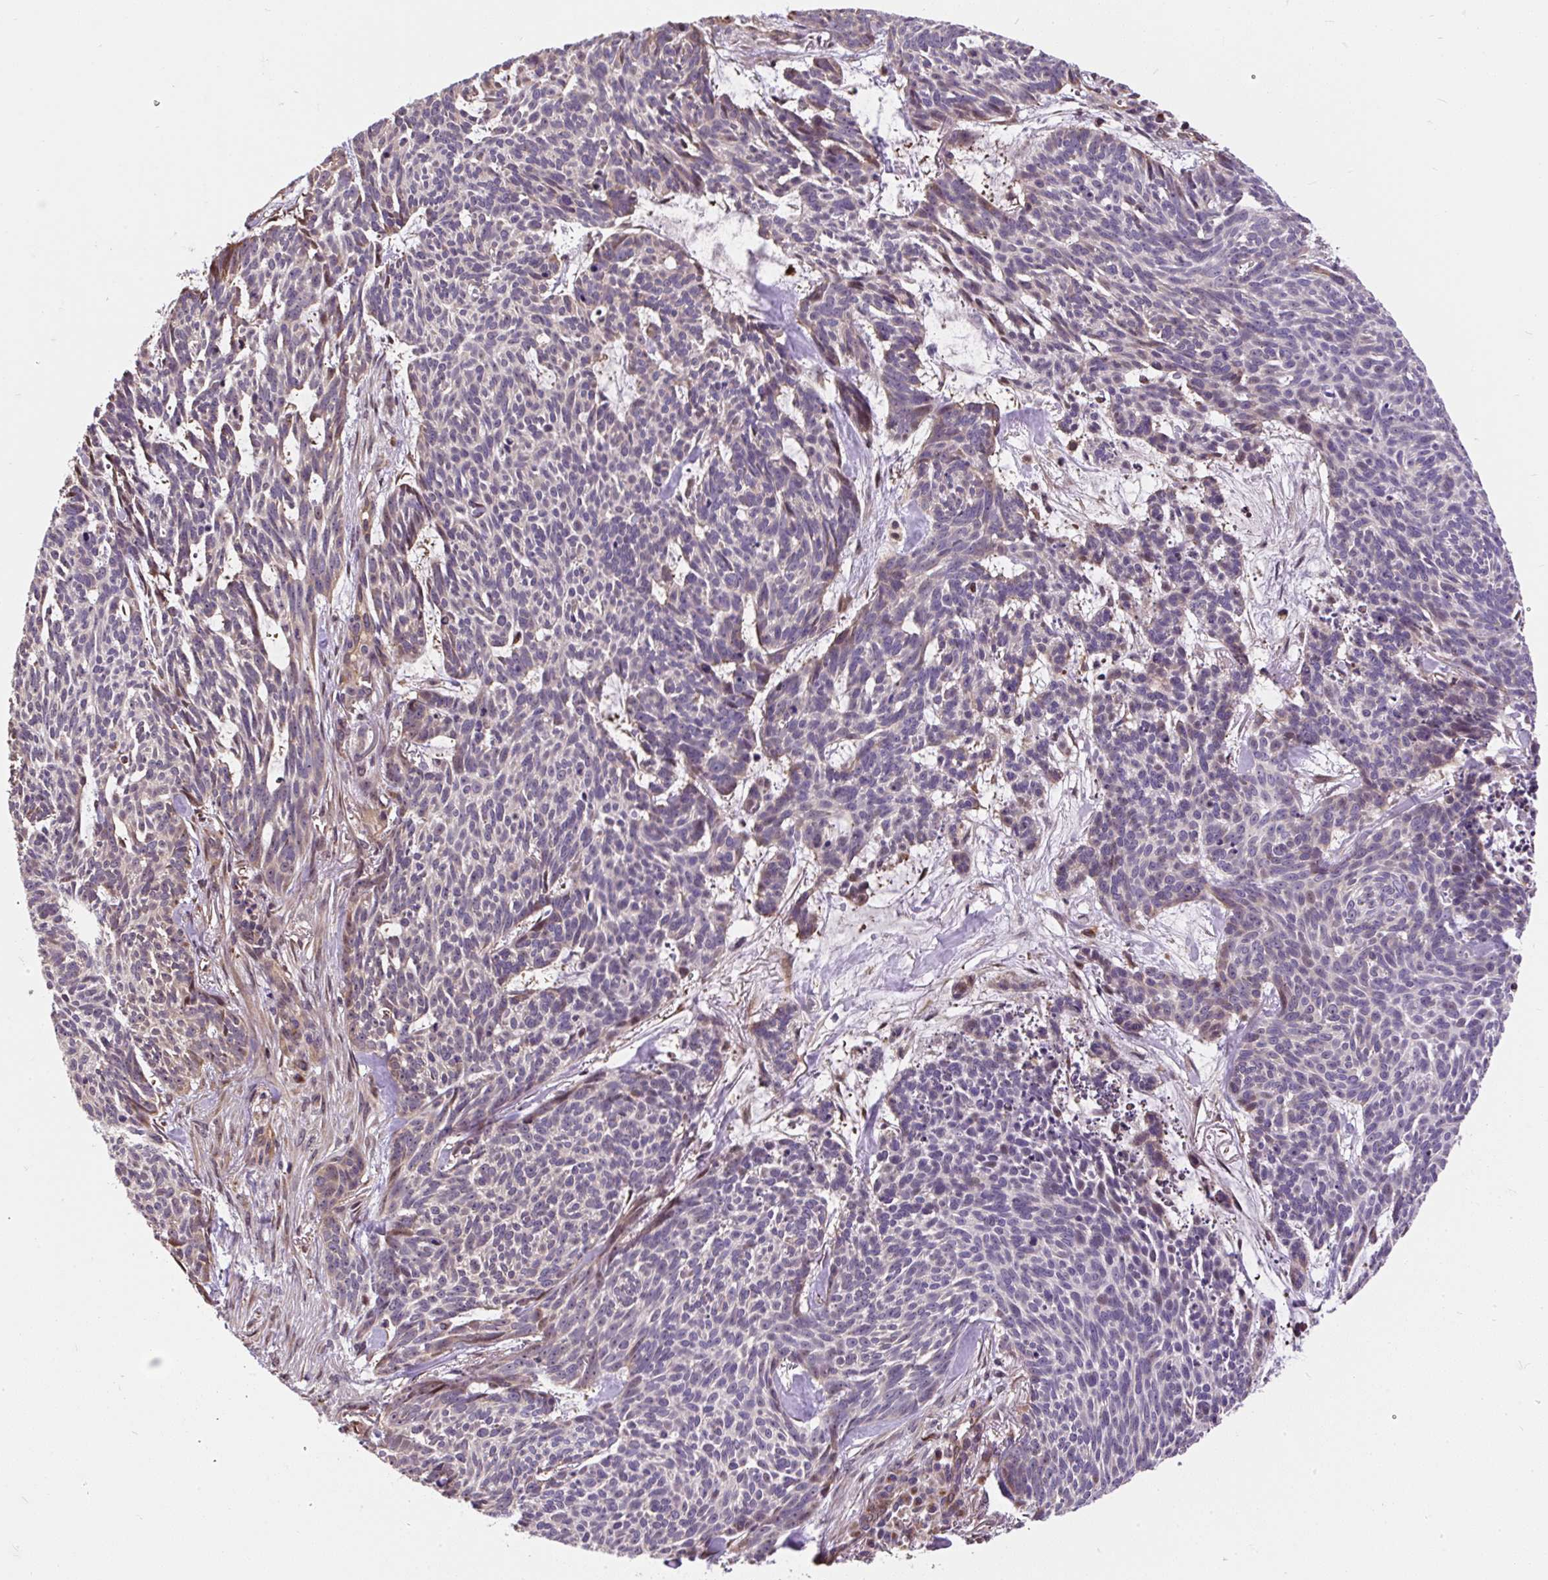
{"staining": {"intensity": "weak", "quantity": "<25%", "location": "cytoplasmic/membranous"}, "tissue": "skin cancer", "cell_type": "Tumor cells", "image_type": "cancer", "snomed": [{"axis": "morphology", "description": "Basal cell carcinoma"}, {"axis": "topography", "description": "Skin"}], "caption": "This is an immunohistochemistry (IHC) photomicrograph of skin cancer. There is no expression in tumor cells.", "gene": "PUS7L", "patient": {"sex": "female", "age": 93}}